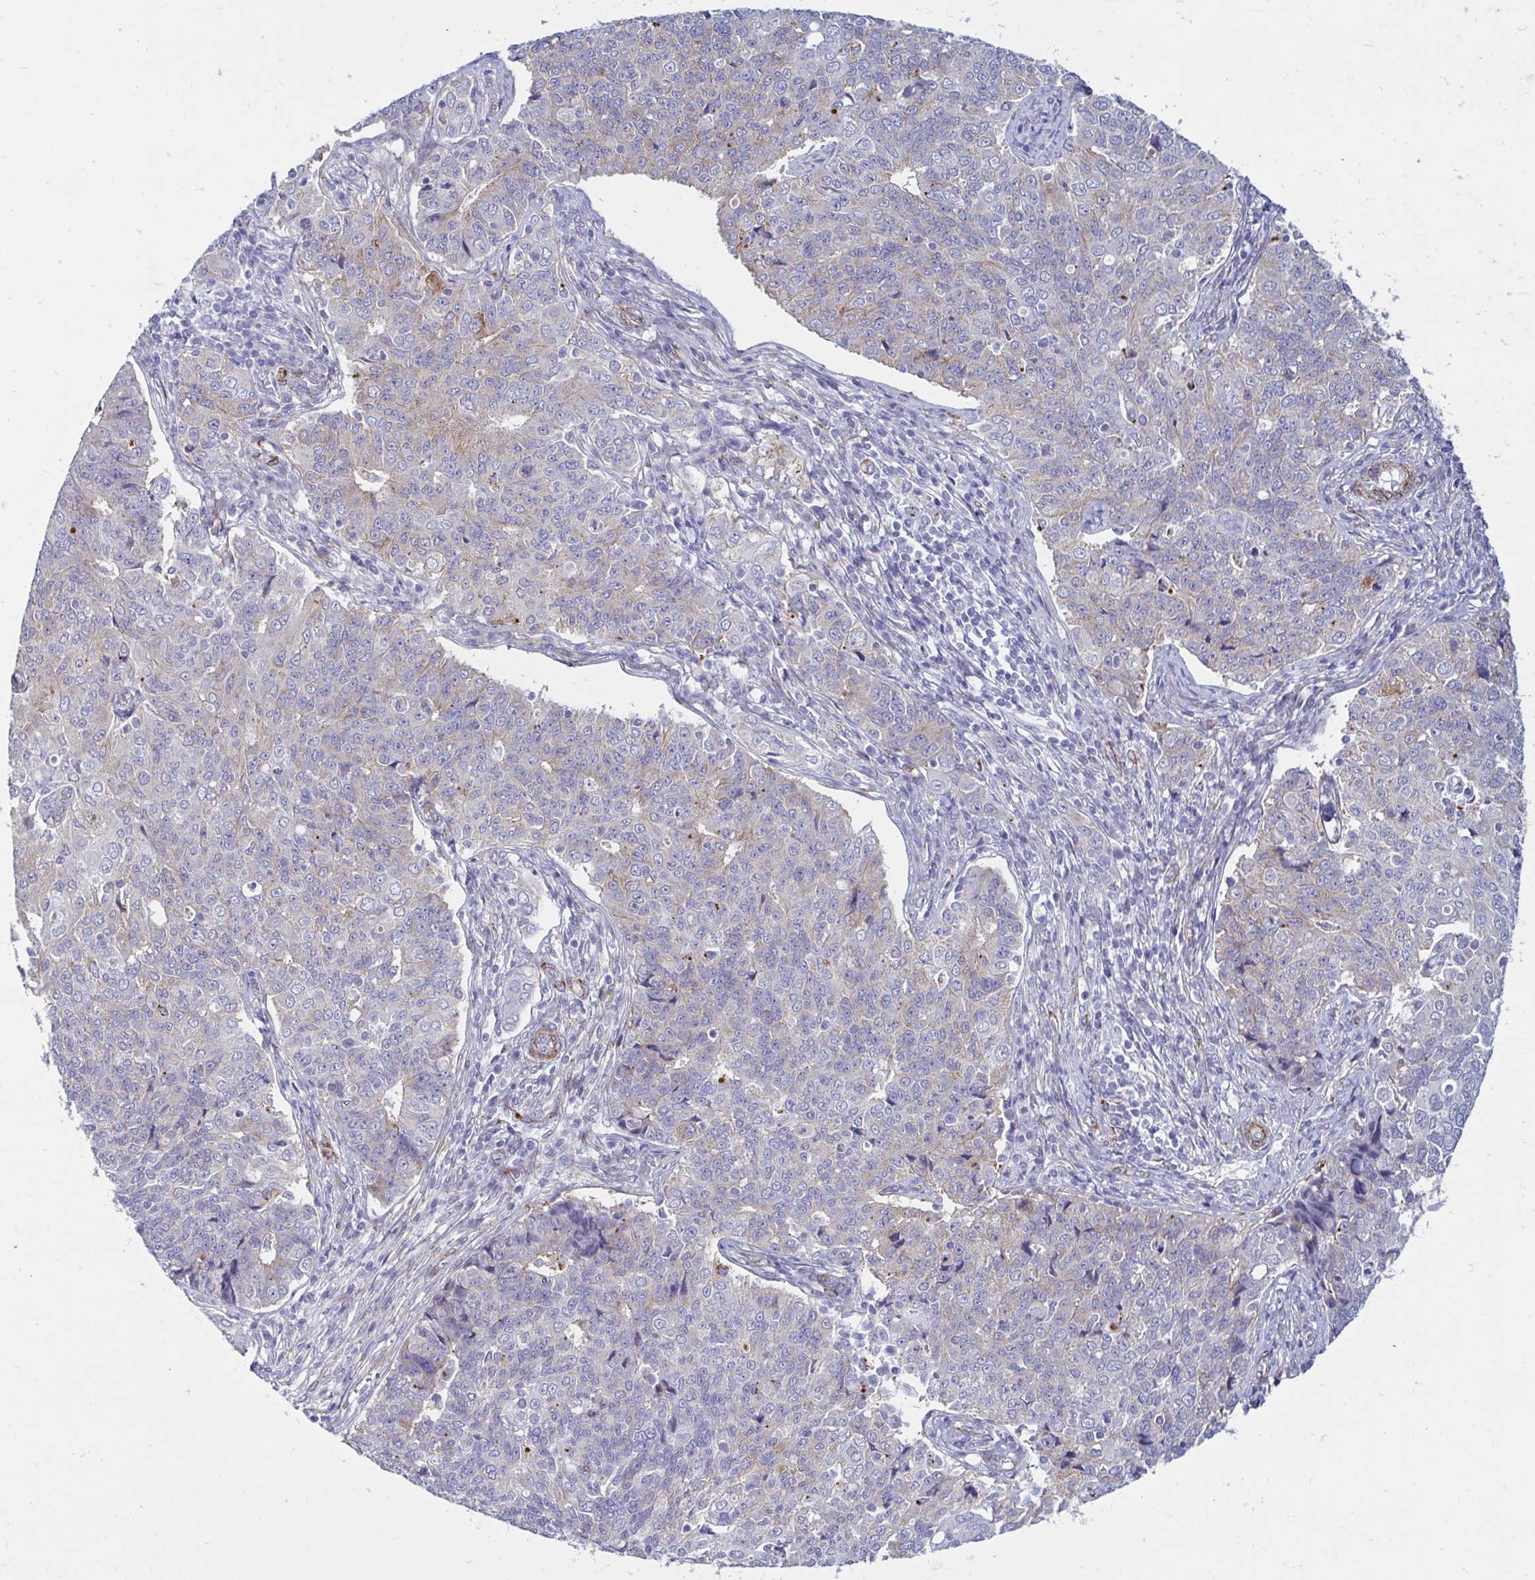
{"staining": {"intensity": "weak", "quantity": "<25%", "location": "cytoplasmic/membranous"}, "tissue": "endometrial cancer", "cell_type": "Tumor cells", "image_type": "cancer", "snomed": [{"axis": "morphology", "description": "Adenocarcinoma, NOS"}, {"axis": "topography", "description": "Endometrium"}], "caption": "Endometrial cancer (adenocarcinoma) was stained to show a protein in brown. There is no significant staining in tumor cells.", "gene": "ANKRD62", "patient": {"sex": "female", "age": 43}}